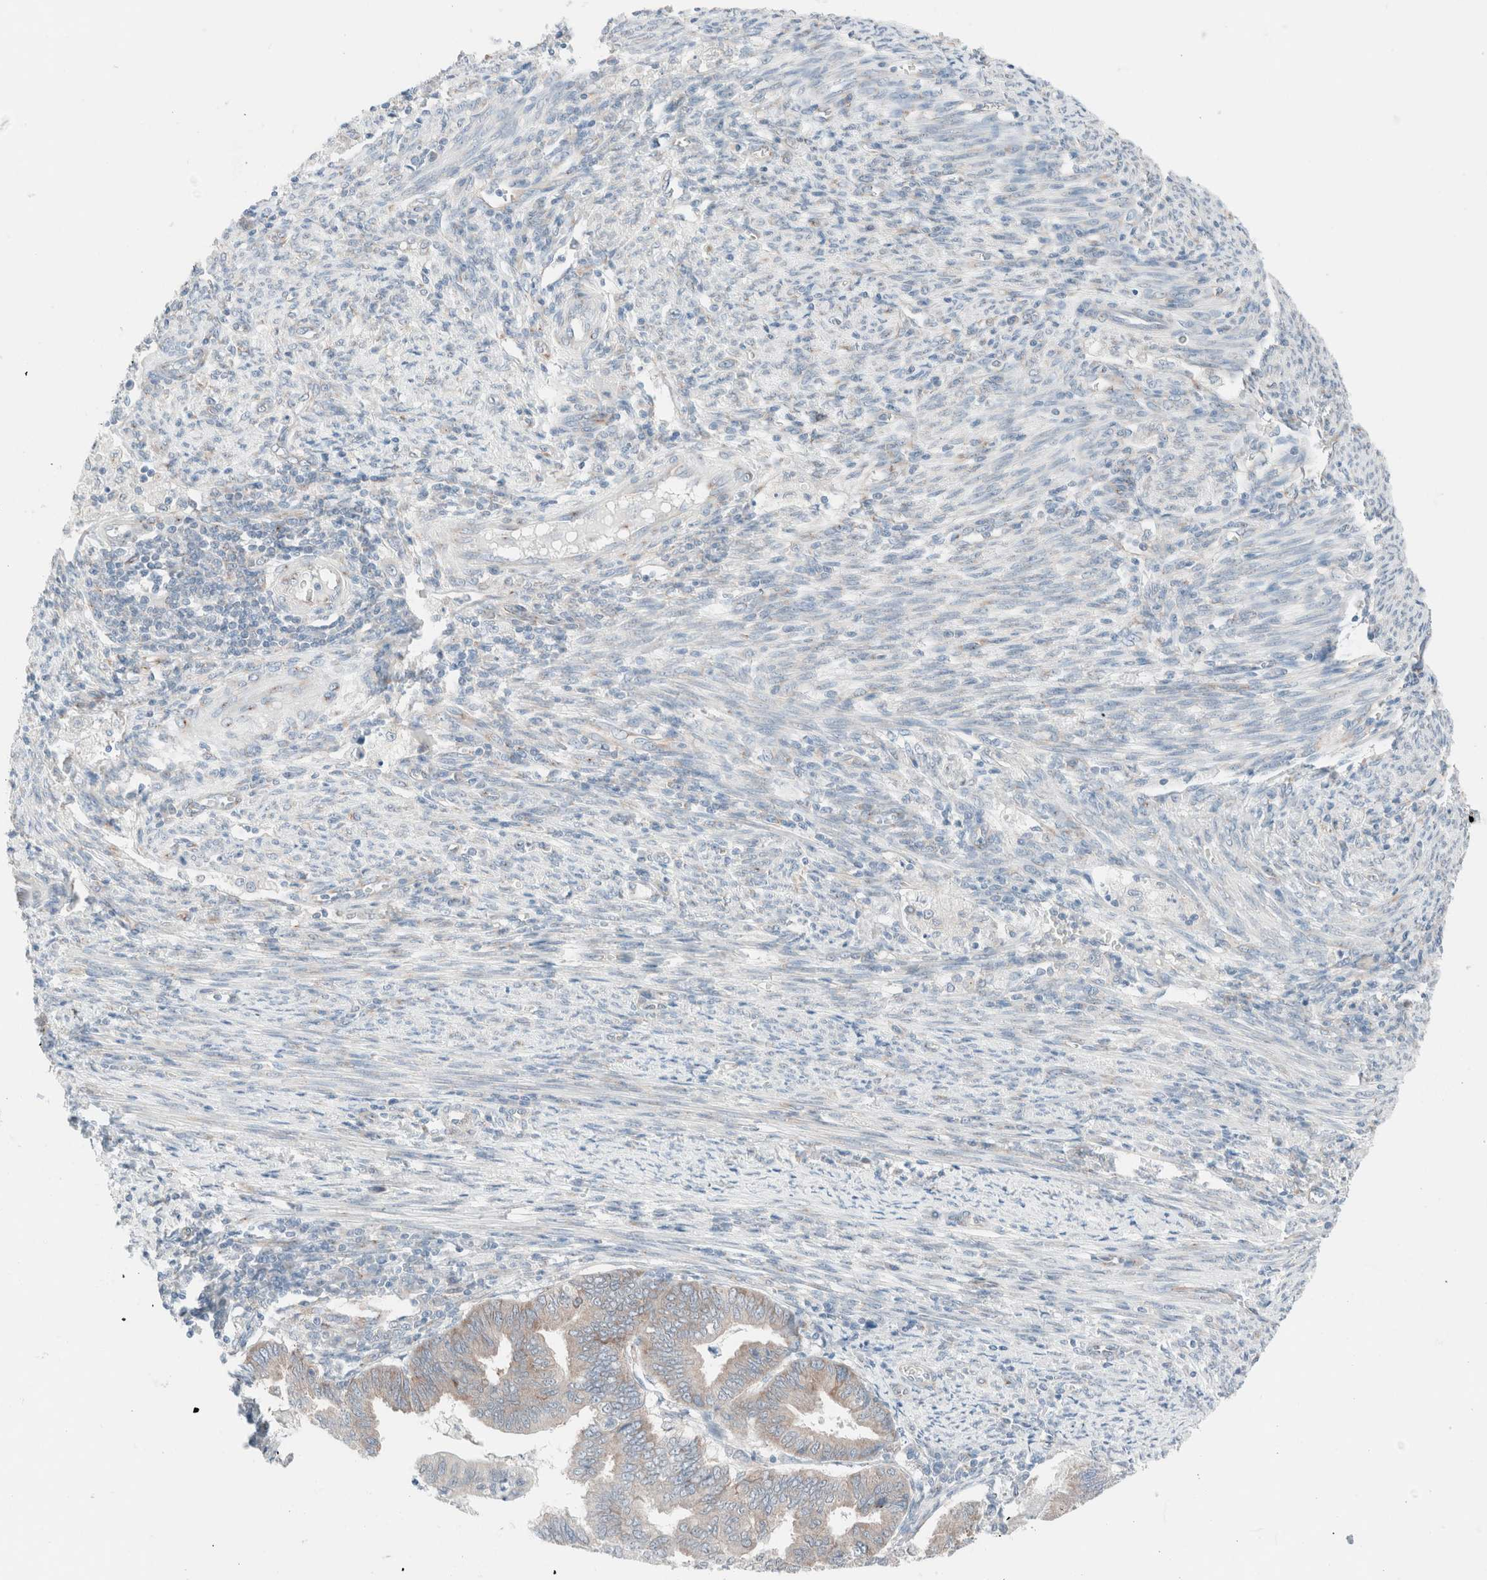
{"staining": {"intensity": "weak", "quantity": "25%-75%", "location": "cytoplasmic/membranous"}, "tissue": "endometrial cancer", "cell_type": "Tumor cells", "image_type": "cancer", "snomed": [{"axis": "morphology", "description": "Polyp, NOS"}, {"axis": "morphology", "description": "Adenocarcinoma, NOS"}, {"axis": "morphology", "description": "Adenoma, NOS"}, {"axis": "topography", "description": "Endometrium"}], "caption": "Immunohistochemistry histopathology image of endometrial cancer stained for a protein (brown), which demonstrates low levels of weak cytoplasmic/membranous positivity in approximately 25%-75% of tumor cells.", "gene": "CASC3", "patient": {"sex": "female", "age": 79}}